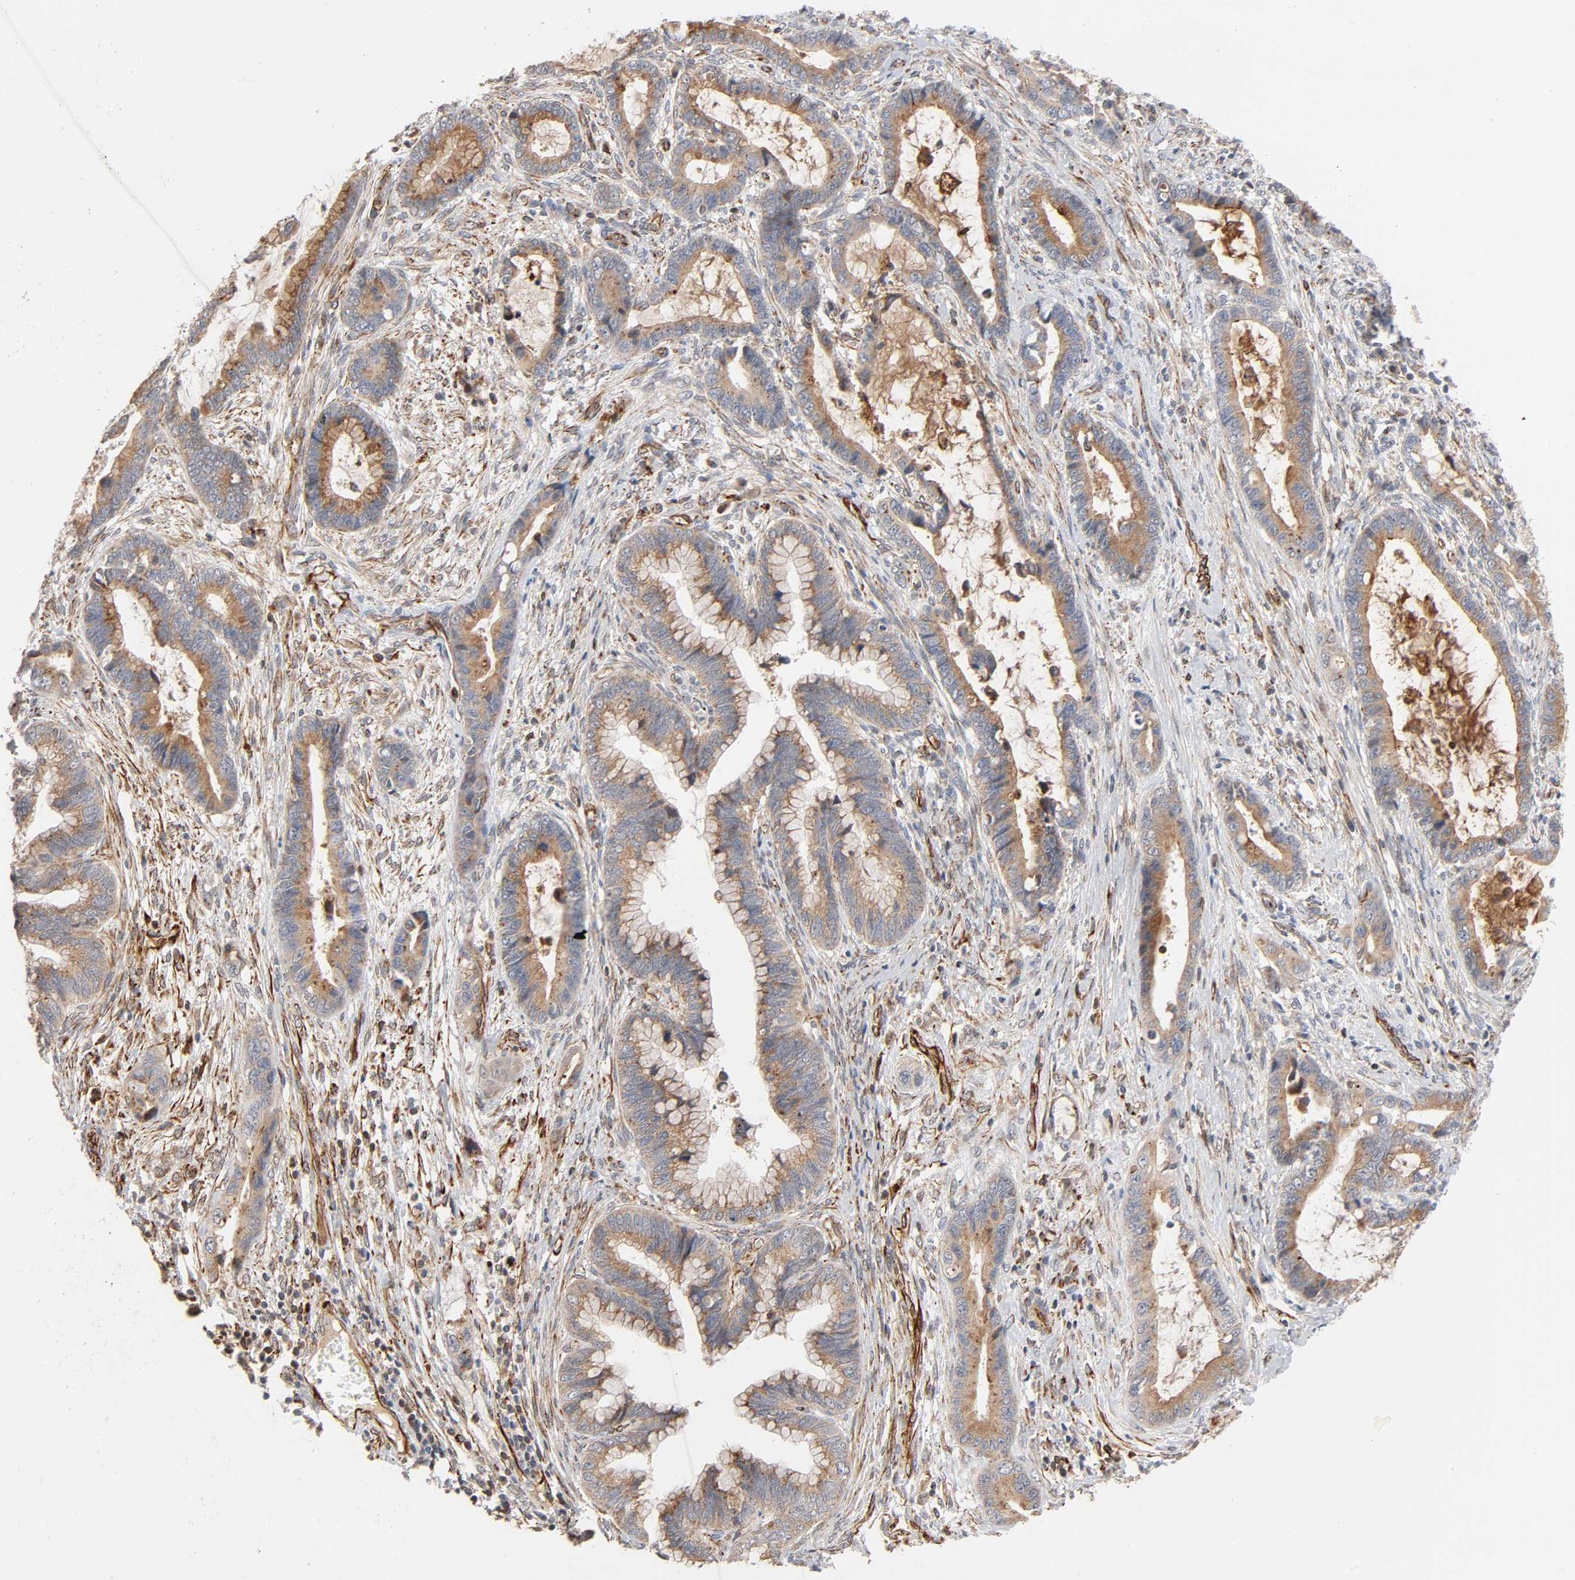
{"staining": {"intensity": "moderate", "quantity": ">75%", "location": "cytoplasmic/membranous"}, "tissue": "cervical cancer", "cell_type": "Tumor cells", "image_type": "cancer", "snomed": [{"axis": "morphology", "description": "Adenocarcinoma, NOS"}, {"axis": "topography", "description": "Cervix"}], "caption": "Tumor cells show moderate cytoplasmic/membranous expression in about >75% of cells in cervical adenocarcinoma.", "gene": "REEP6", "patient": {"sex": "female", "age": 44}}